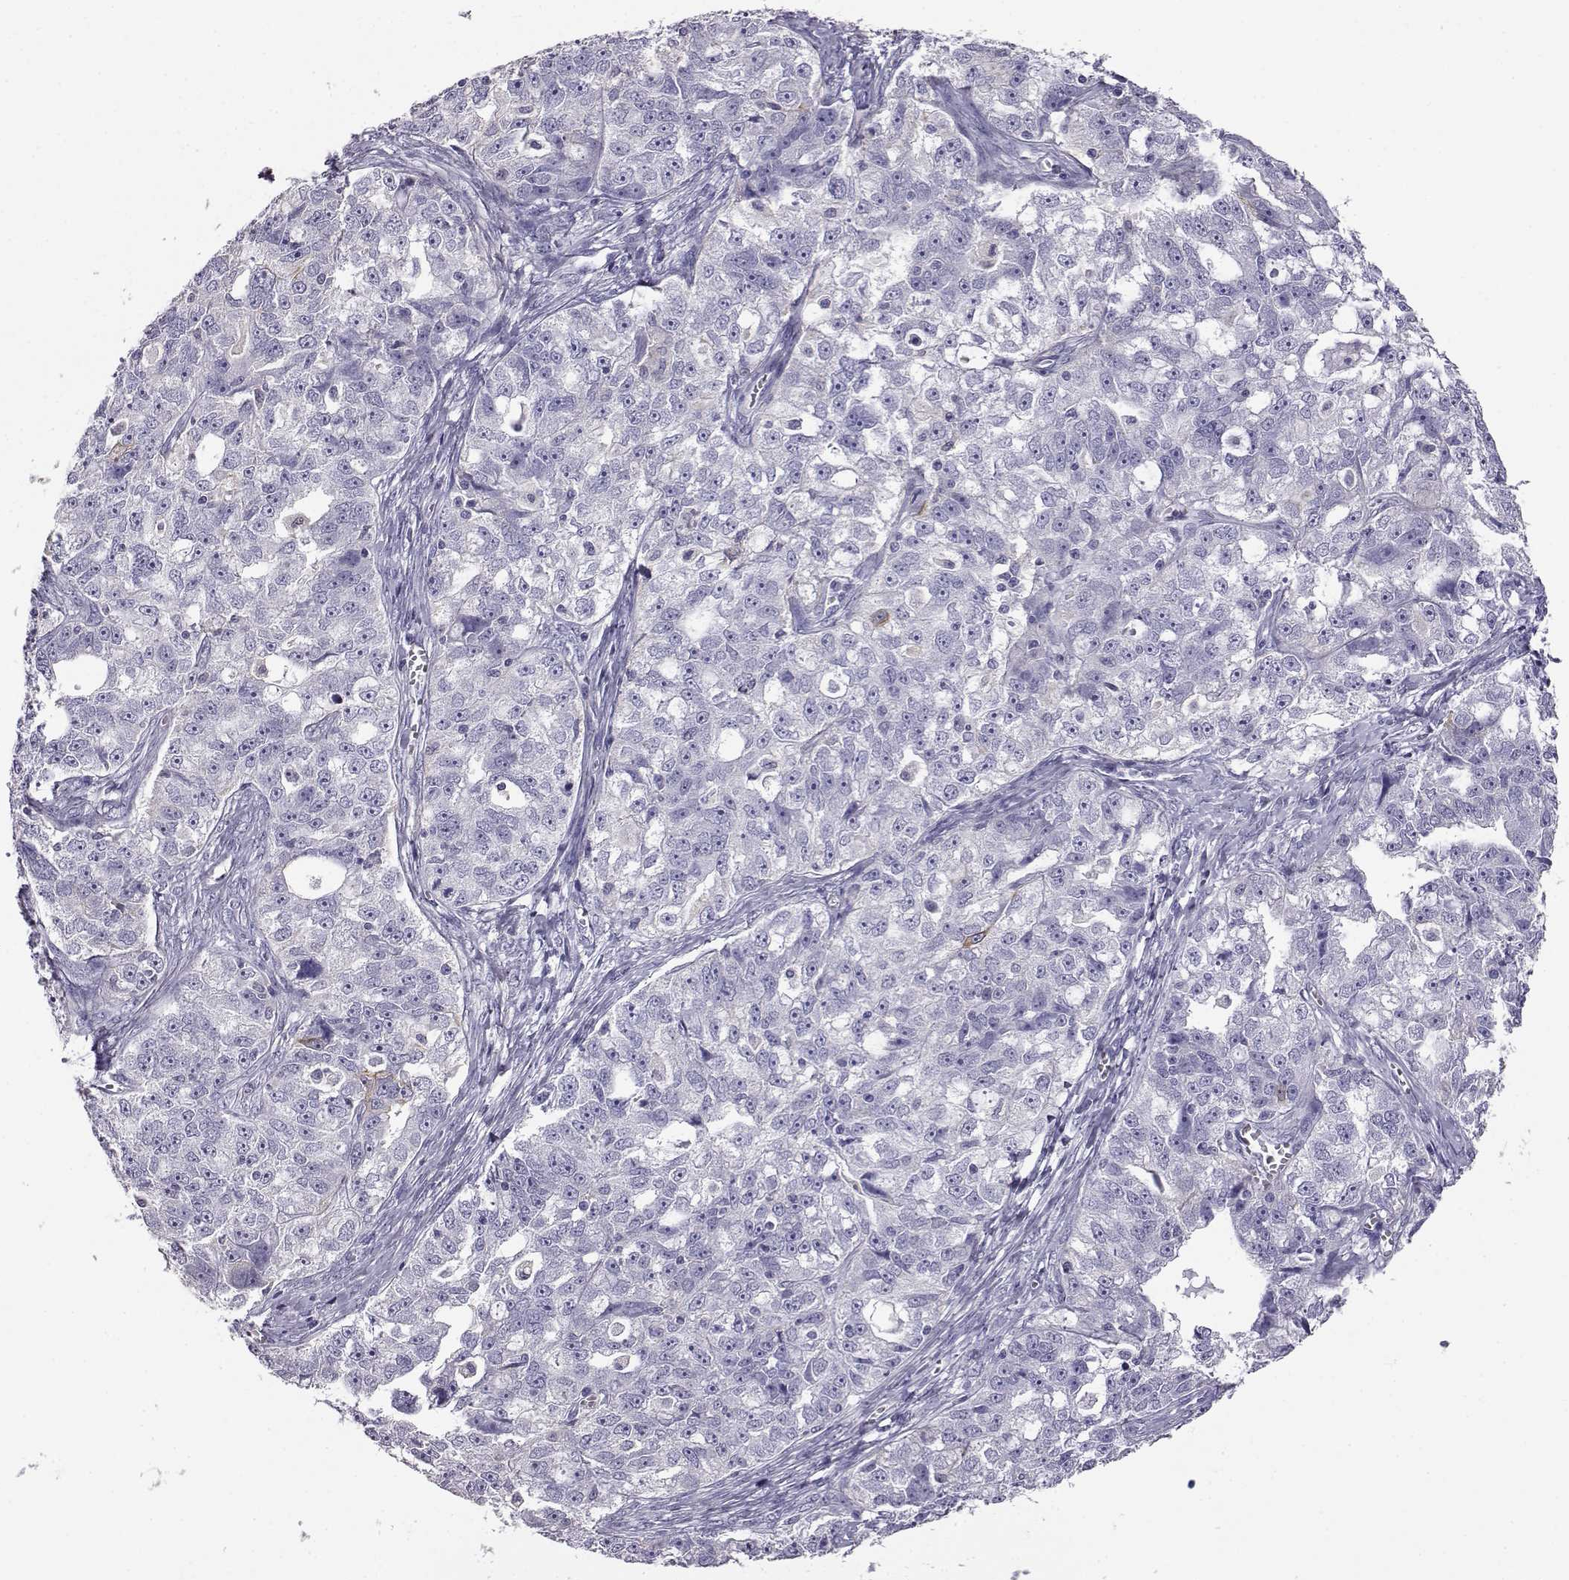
{"staining": {"intensity": "negative", "quantity": "none", "location": "none"}, "tissue": "ovarian cancer", "cell_type": "Tumor cells", "image_type": "cancer", "snomed": [{"axis": "morphology", "description": "Cystadenocarcinoma, serous, NOS"}, {"axis": "topography", "description": "Ovary"}], "caption": "Tumor cells show no significant expression in serous cystadenocarcinoma (ovarian). (Brightfield microscopy of DAB (3,3'-diaminobenzidine) immunohistochemistry (IHC) at high magnification).", "gene": "AKR1B1", "patient": {"sex": "female", "age": 51}}